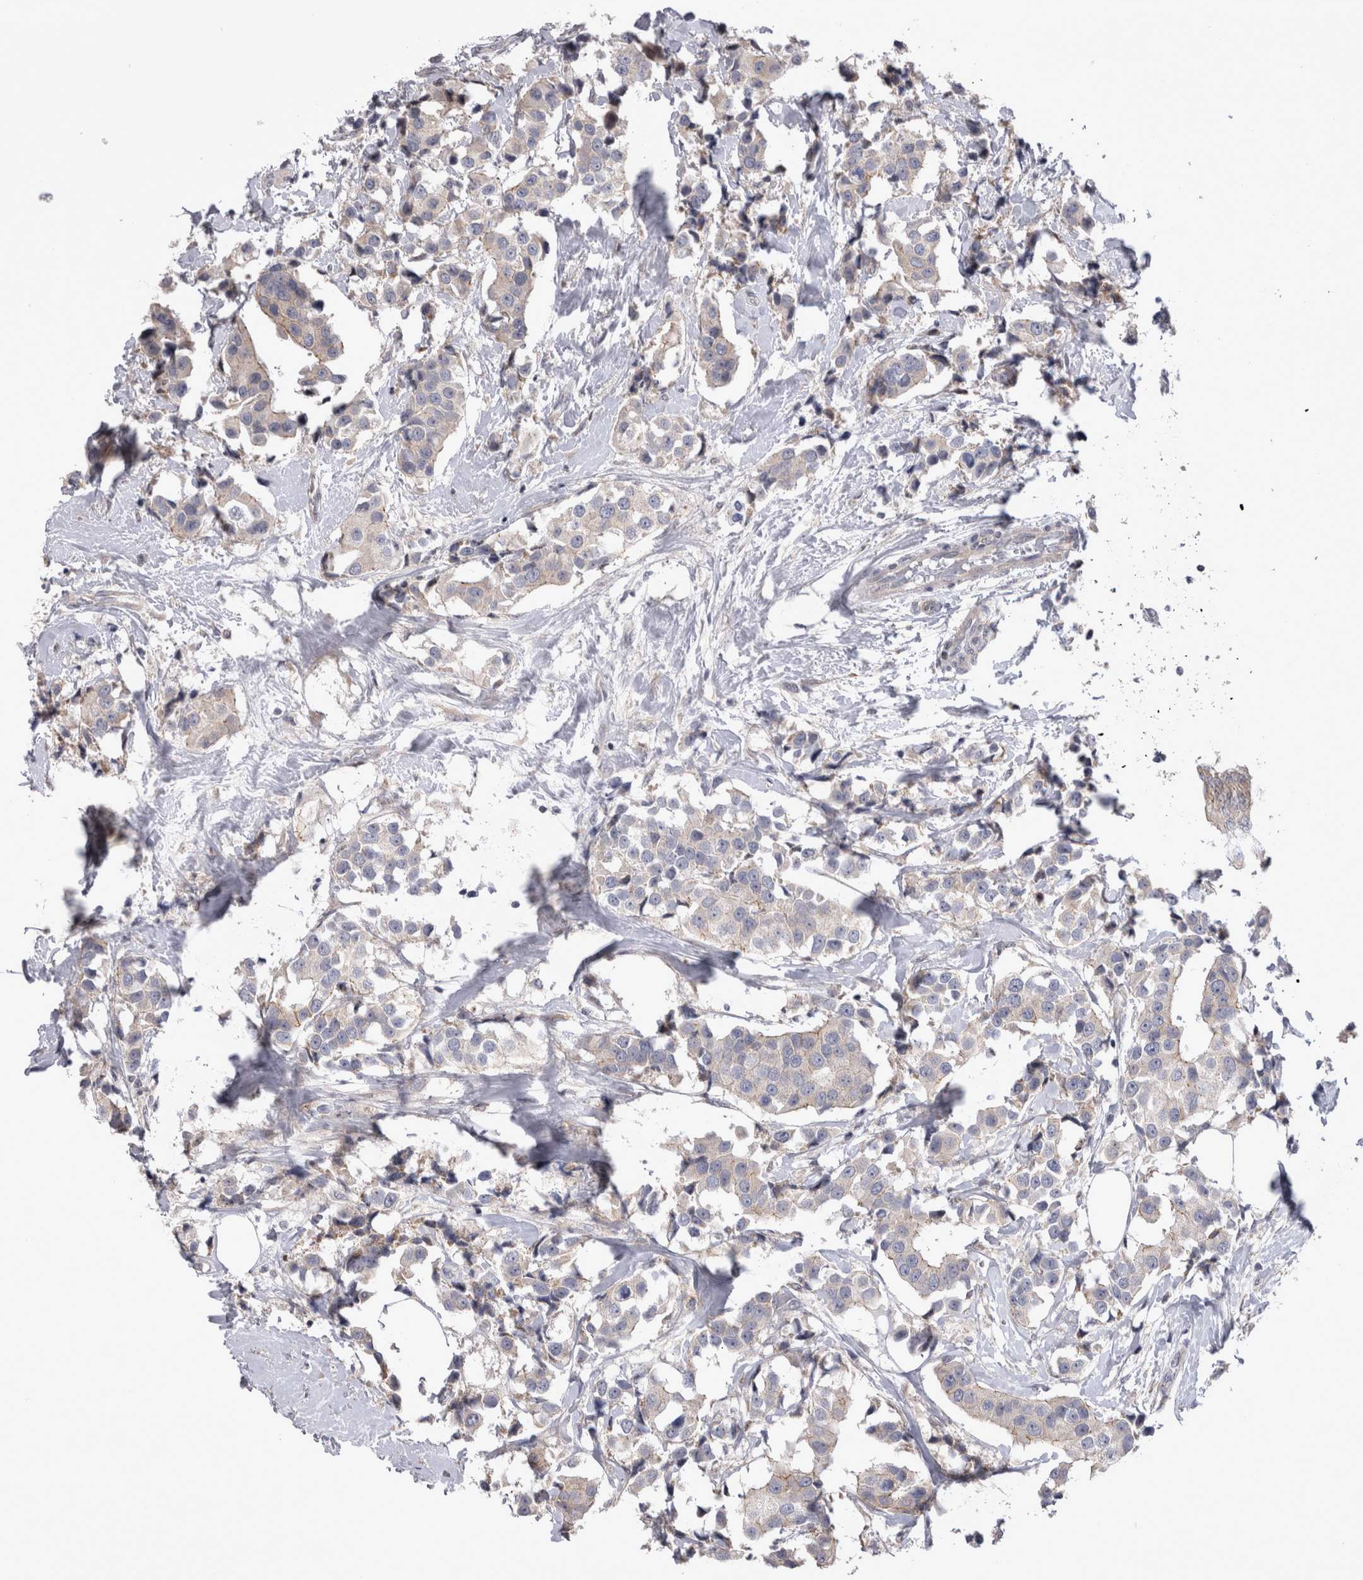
{"staining": {"intensity": "weak", "quantity": "25%-75%", "location": "cytoplasmic/membranous"}, "tissue": "breast cancer", "cell_type": "Tumor cells", "image_type": "cancer", "snomed": [{"axis": "morphology", "description": "Normal tissue, NOS"}, {"axis": "morphology", "description": "Duct carcinoma"}, {"axis": "topography", "description": "Breast"}], "caption": "Immunohistochemical staining of human infiltrating ductal carcinoma (breast) shows low levels of weak cytoplasmic/membranous staining in about 25%-75% of tumor cells. Nuclei are stained in blue.", "gene": "NENF", "patient": {"sex": "female", "age": 39}}